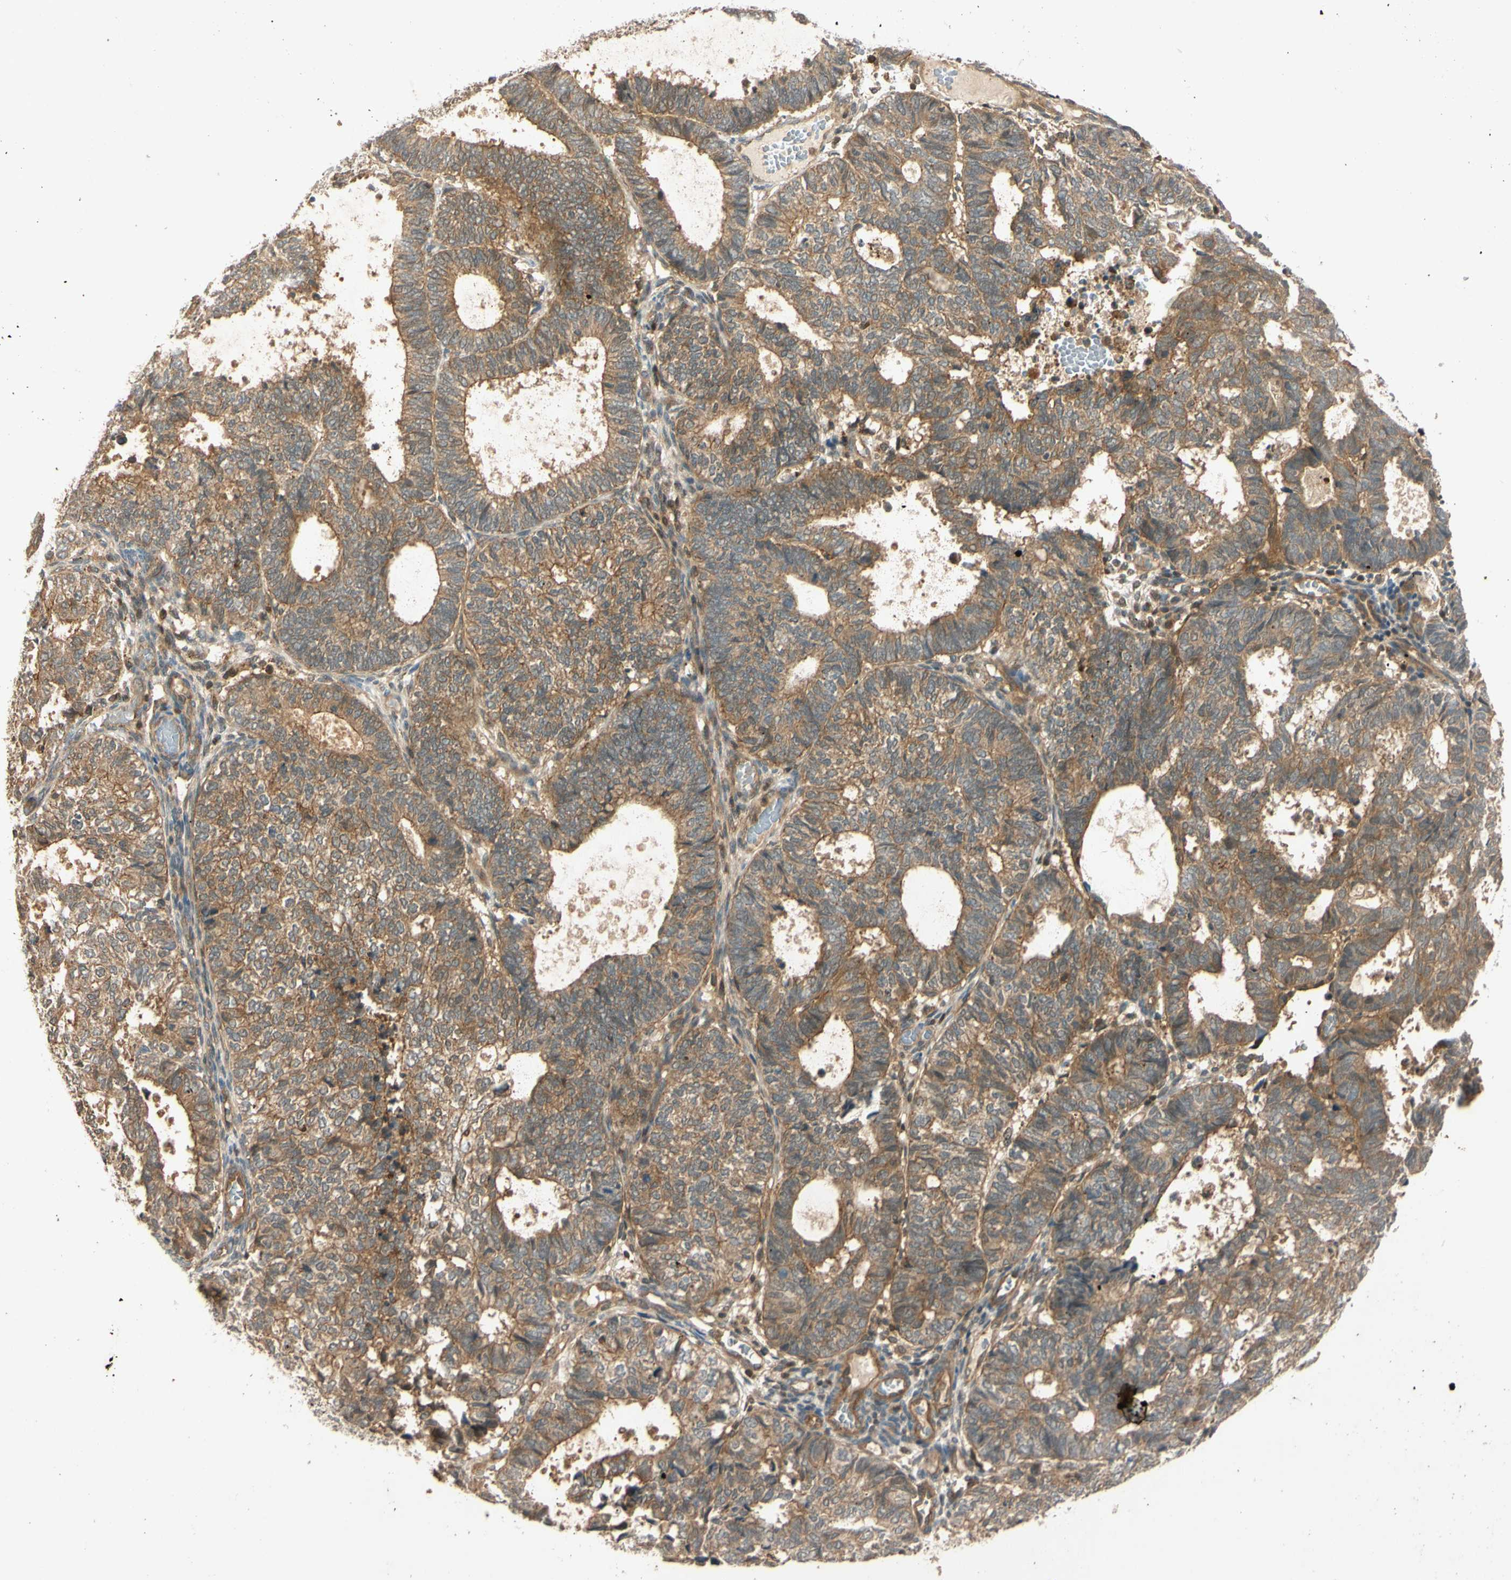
{"staining": {"intensity": "moderate", "quantity": ">75%", "location": "cytoplasmic/membranous"}, "tissue": "endometrial cancer", "cell_type": "Tumor cells", "image_type": "cancer", "snomed": [{"axis": "morphology", "description": "Adenocarcinoma, NOS"}, {"axis": "topography", "description": "Uterus"}], "caption": "A high-resolution micrograph shows IHC staining of endometrial cancer (adenocarcinoma), which displays moderate cytoplasmic/membranous positivity in about >75% of tumor cells. Using DAB (3,3'-diaminobenzidine) (brown) and hematoxylin (blue) stains, captured at high magnification using brightfield microscopy.", "gene": "EPHA8", "patient": {"sex": "female", "age": 60}}